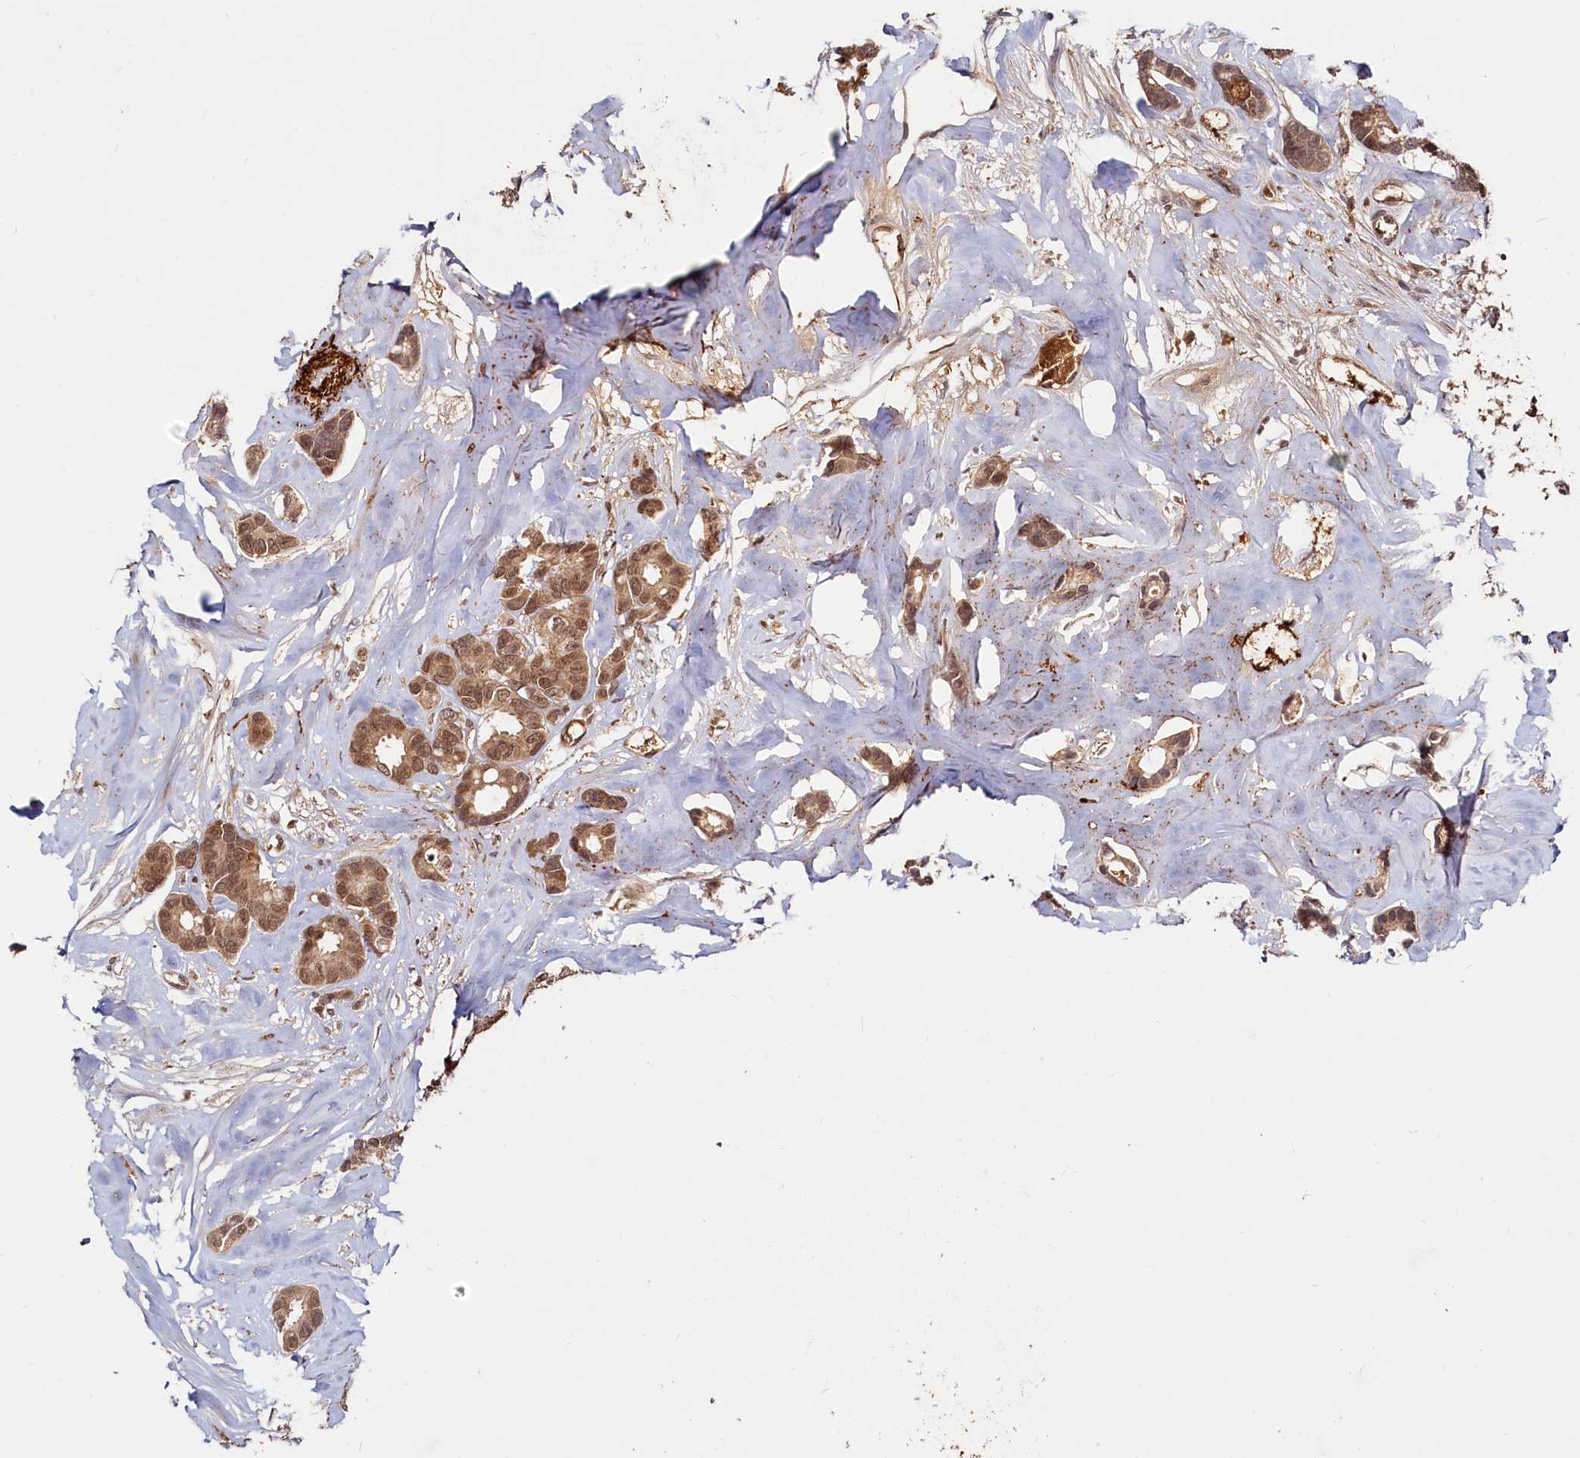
{"staining": {"intensity": "moderate", "quantity": ">75%", "location": "cytoplasmic/membranous,nuclear"}, "tissue": "breast cancer", "cell_type": "Tumor cells", "image_type": "cancer", "snomed": [{"axis": "morphology", "description": "Duct carcinoma"}, {"axis": "topography", "description": "Breast"}], "caption": "Immunohistochemical staining of human infiltrating ductal carcinoma (breast) shows medium levels of moderate cytoplasmic/membranous and nuclear protein staining in about >75% of tumor cells. Using DAB (brown) and hematoxylin (blue) stains, captured at high magnification using brightfield microscopy.", "gene": "TRAPPC4", "patient": {"sex": "female", "age": 87}}